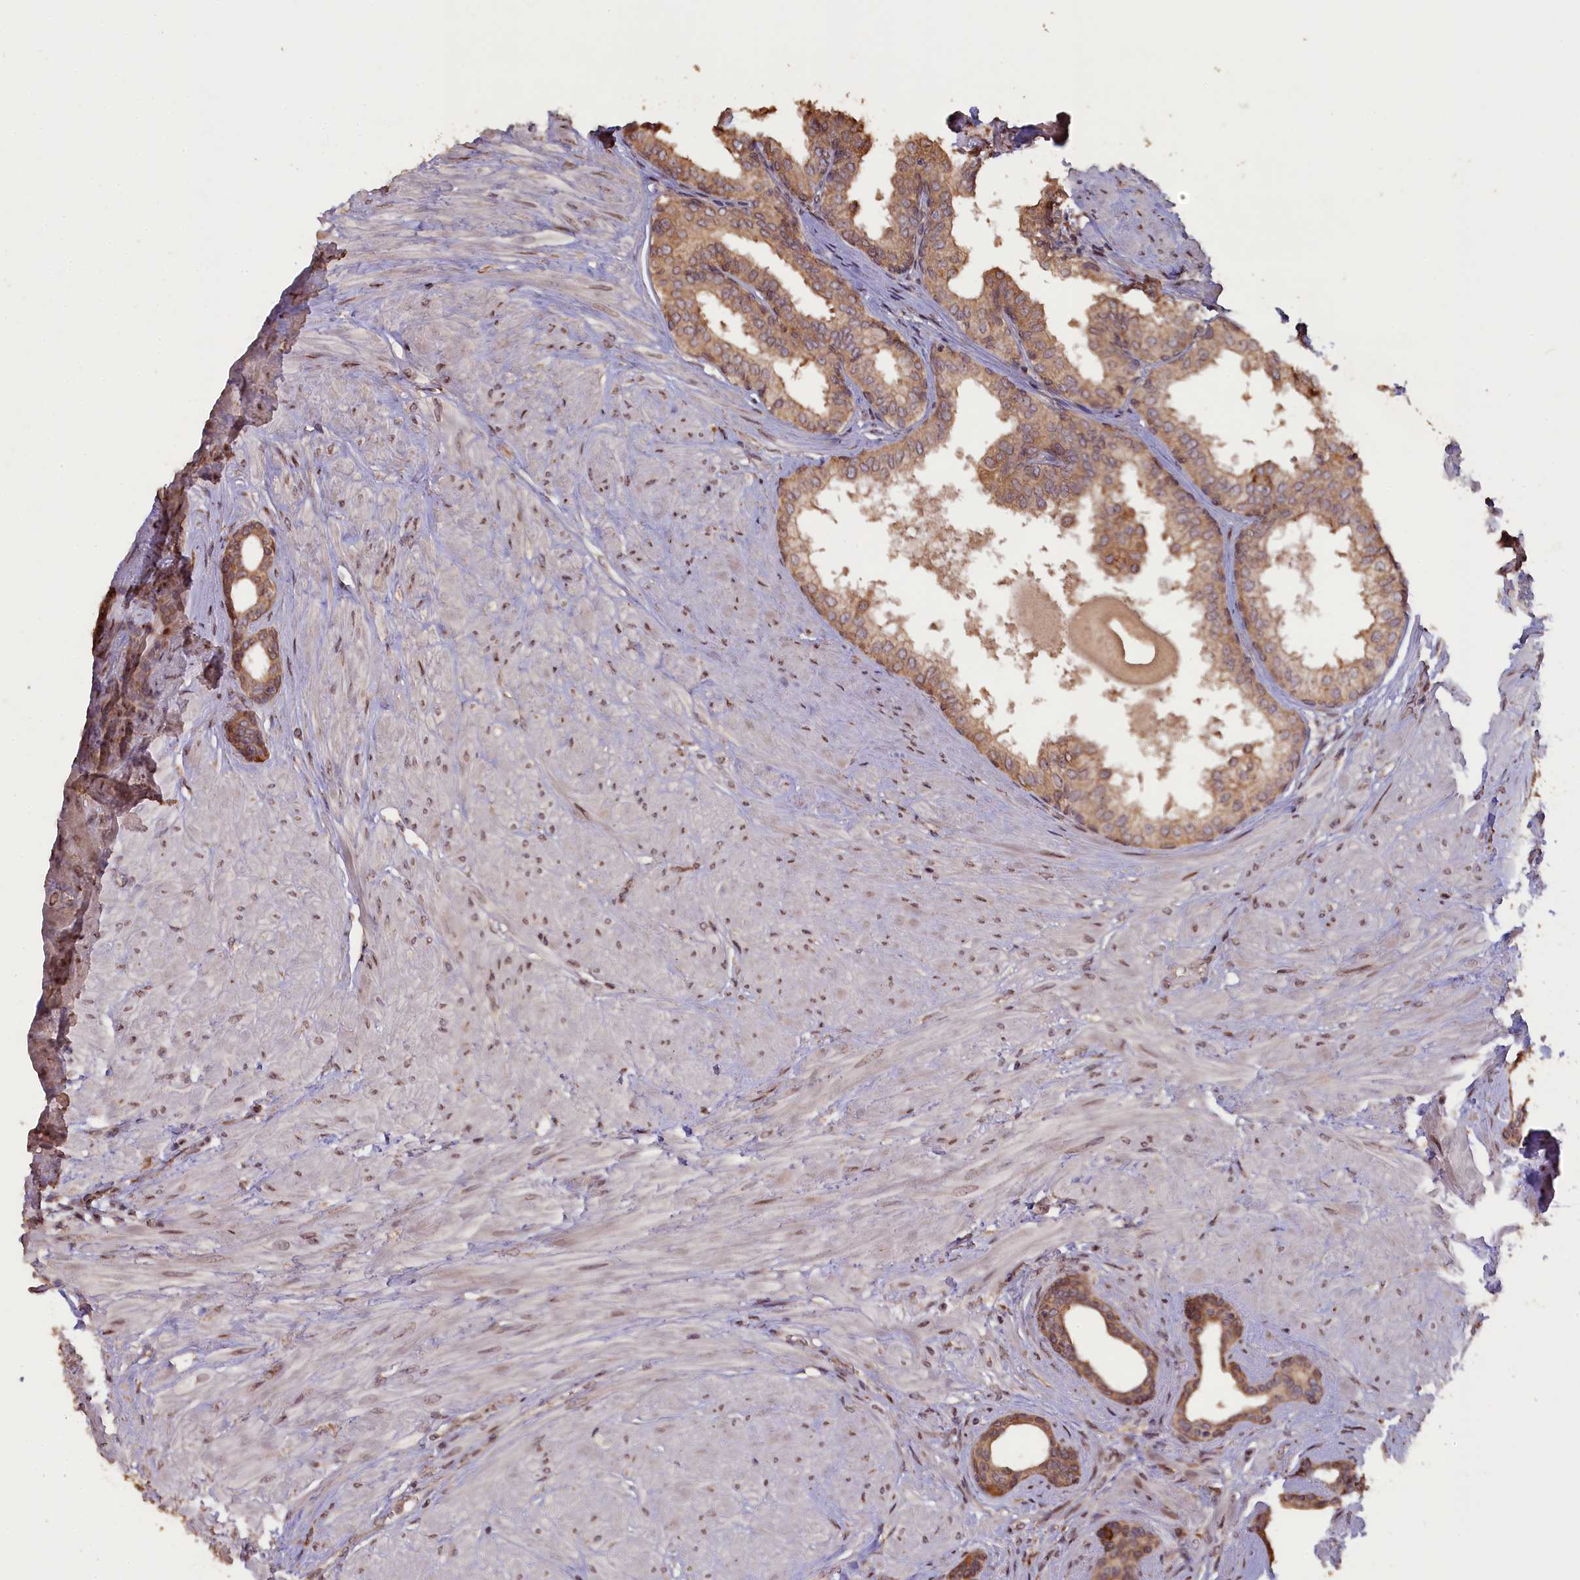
{"staining": {"intensity": "moderate", "quantity": ">75%", "location": "cytoplasmic/membranous"}, "tissue": "prostate", "cell_type": "Glandular cells", "image_type": "normal", "snomed": [{"axis": "morphology", "description": "Normal tissue, NOS"}, {"axis": "topography", "description": "Prostate"}], "caption": "A high-resolution micrograph shows immunohistochemistry (IHC) staining of unremarkable prostate, which demonstrates moderate cytoplasmic/membranous expression in about >75% of glandular cells.", "gene": "SLC38A7", "patient": {"sex": "male", "age": 48}}